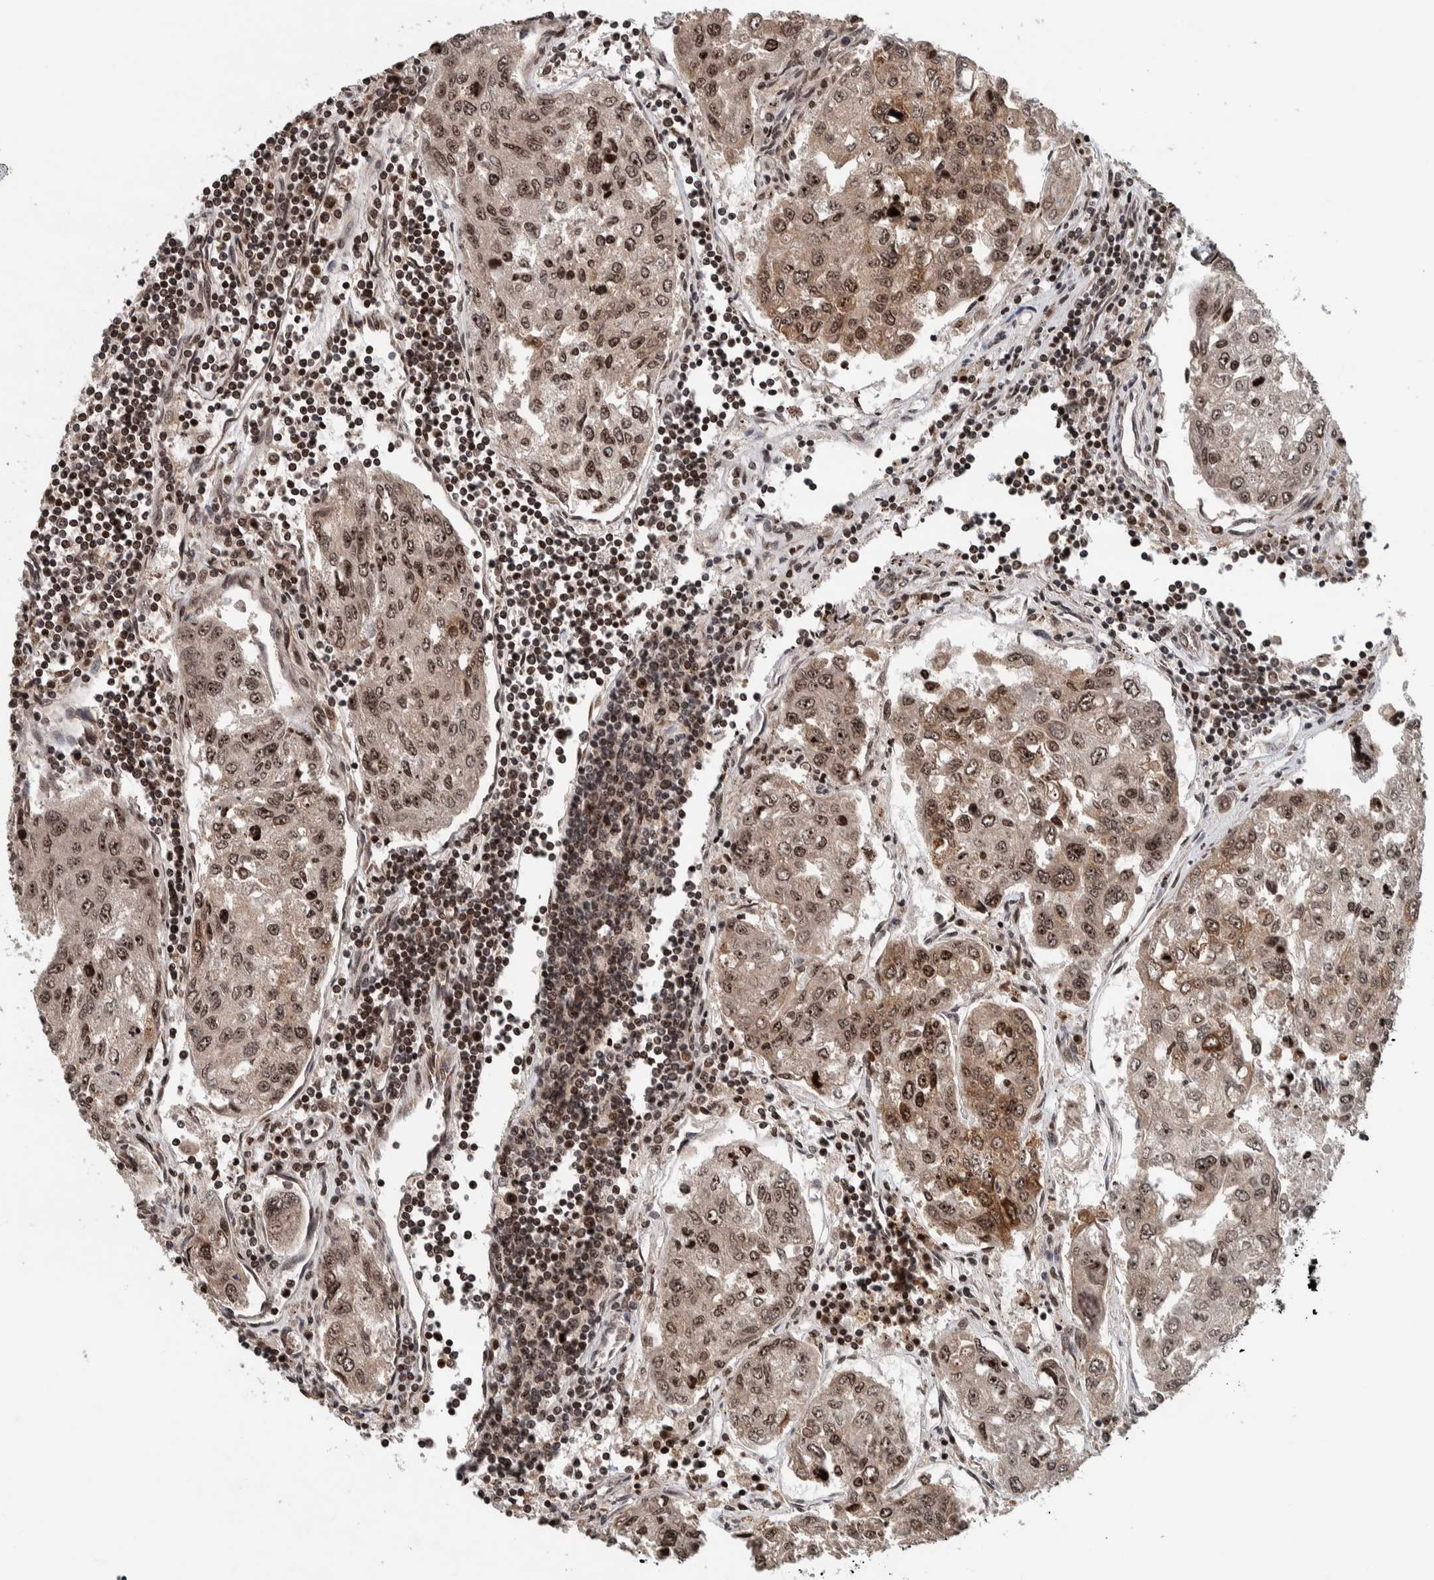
{"staining": {"intensity": "moderate", "quantity": ">75%", "location": "cytoplasmic/membranous,nuclear"}, "tissue": "urothelial cancer", "cell_type": "Tumor cells", "image_type": "cancer", "snomed": [{"axis": "morphology", "description": "Urothelial carcinoma, High grade"}, {"axis": "topography", "description": "Lymph node"}, {"axis": "topography", "description": "Urinary bladder"}], "caption": "Tumor cells exhibit medium levels of moderate cytoplasmic/membranous and nuclear expression in about >75% of cells in high-grade urothelial carcinoma.", "gene": "CCDC182", "patient": {"sex": "male", "age": 51}}